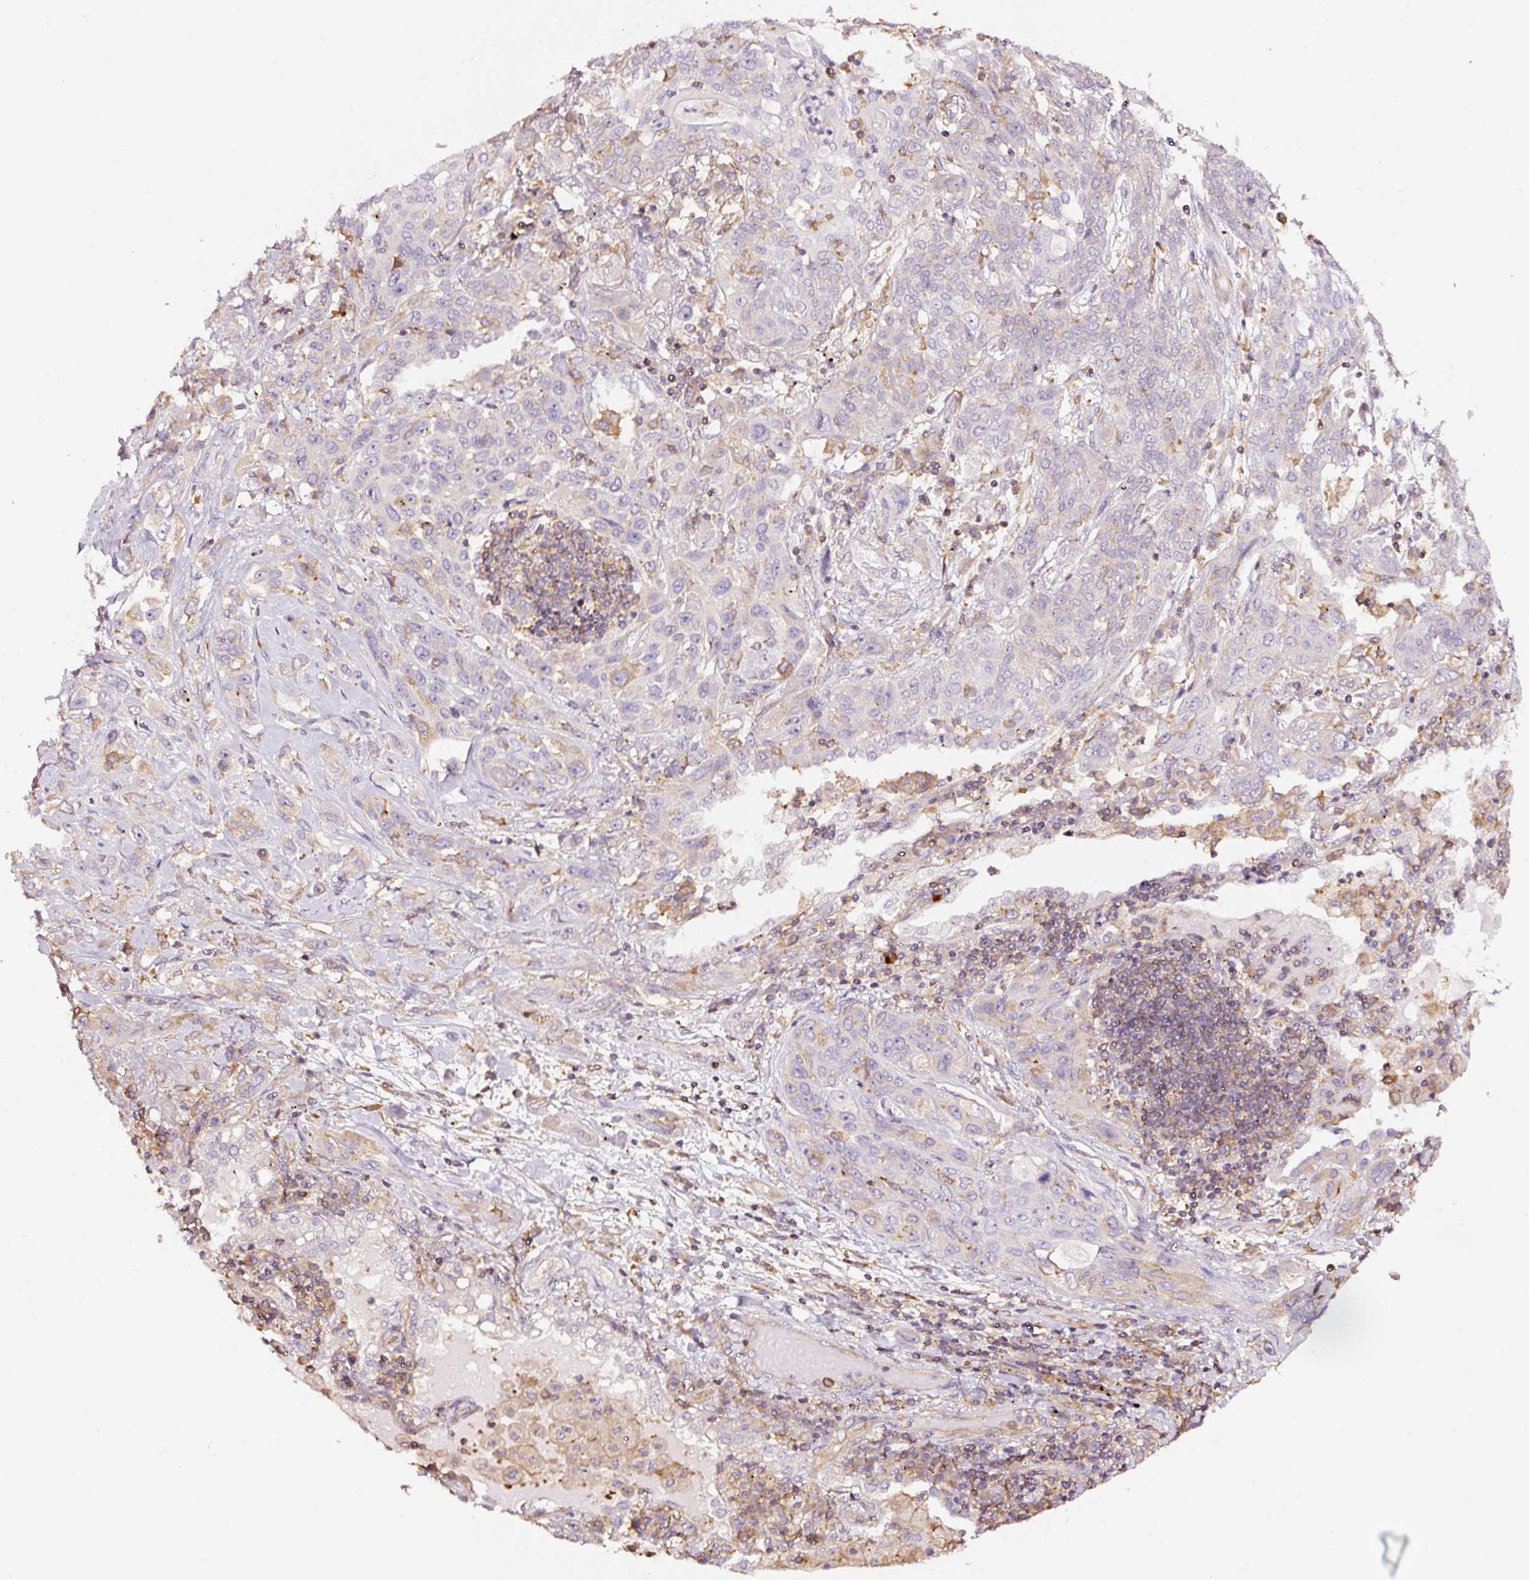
{"staining": {"intensity": "negative", "quantity": "none", "location": "none"}, "tissue": "lung cancer", "cell_type": "Tumor cells", "image_type": "cancer", "snomed": [{"axis": "morphology", "description": "Squamous cell carcinoma, NOS"}, {"axis": "topography", "description": "Lung"}], "caption": "Immunohistochemistry histopathology image of lung cancer (squamous cell carcinoma) stained for a protein (brown), which displays no positivity in tumor cells. (DAB immunohistochemistry, high magnification).", "gene": "METAP1", "patient": {"sex": "female", "age": 70}}